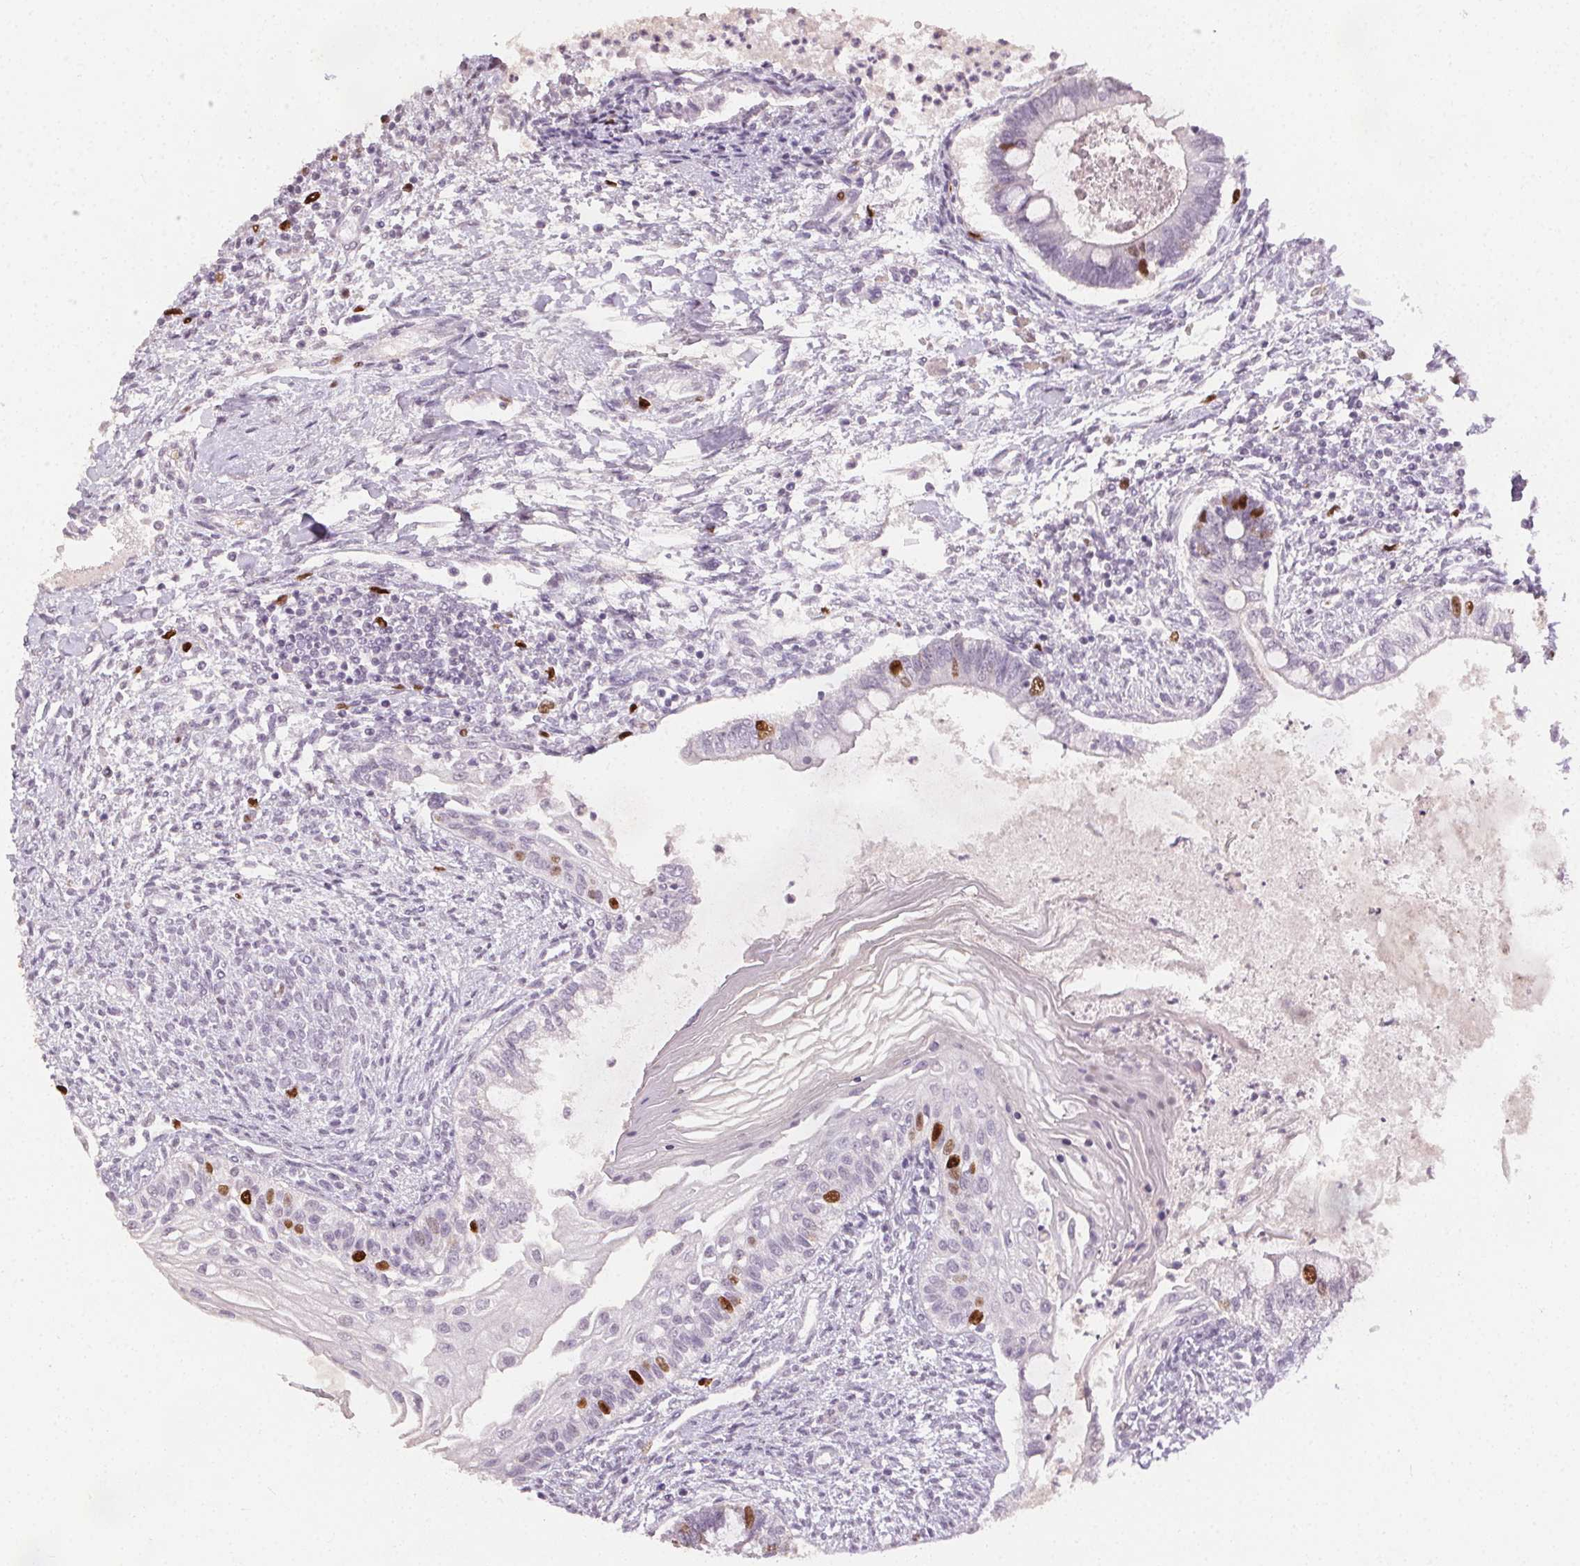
{"staining": {"intensity": "moderate", "quantity": "<25%", "location": "nuclear"}, "tissue": "testis cancer", "cell_type": "Tumor cells", "image_type": "cancer", "snomed": [{"axis": "morphology", "description": "Carcinoma, Embryonal, NOS"}, {"axis": "topography", "description": "Testis"}], "caption": "A histopathology image of testis embryonal carcinoma stained for a protein shows moderate nuclear brown staining in tumor cells.", "gene": "ANLN", "patient": {"sex": "male", "age": 37}}